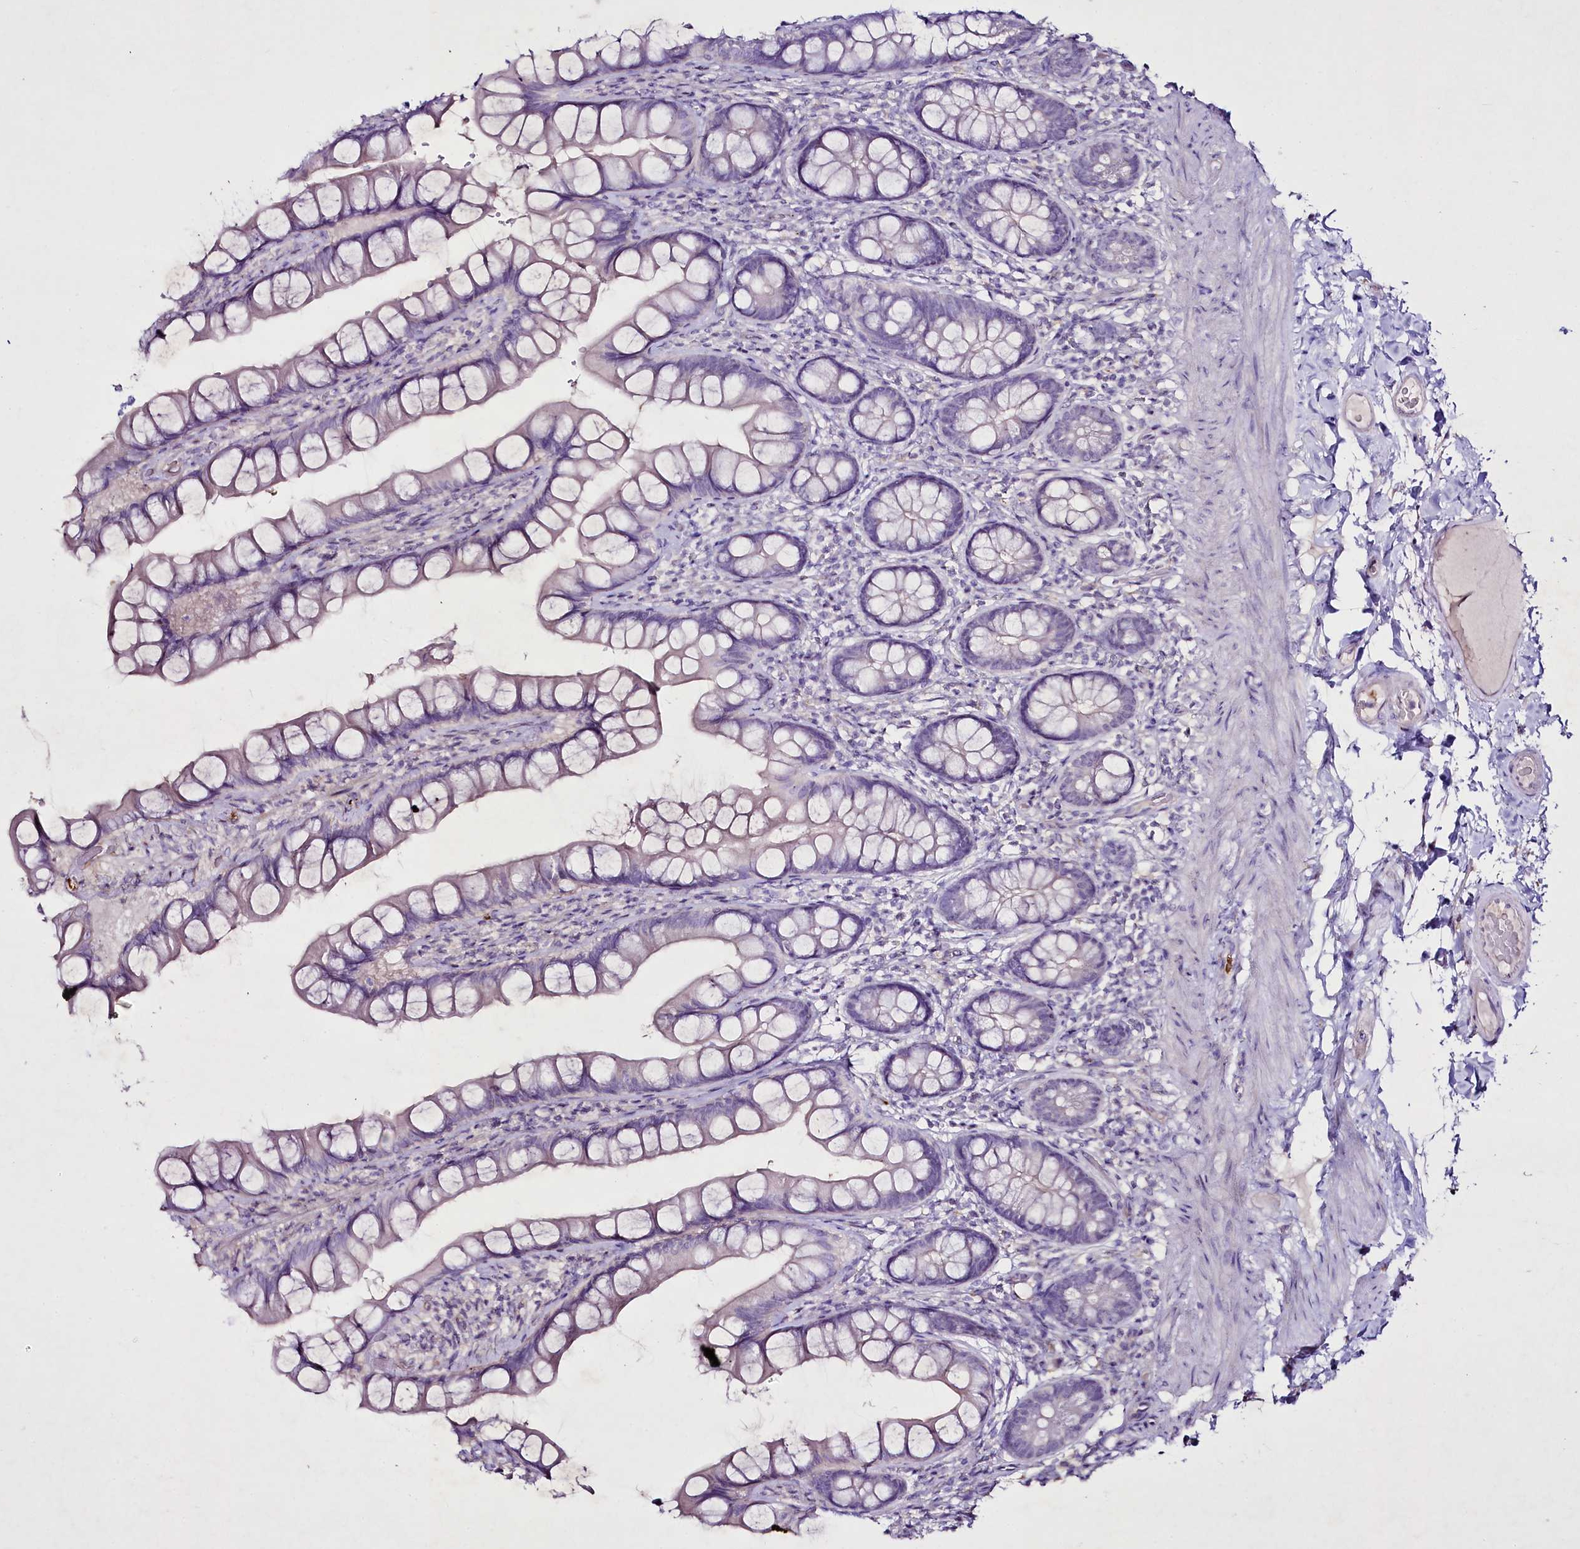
{"staining": {"intensity": "negative", "quantity": "none", "location": "none"}, "tissue": "small intestine", "cell_type": "Glandular cells", "image_type": "normal", "snomed": [{"axis": "morphology", "description": "Normal tissue, NOS"}, {"axis": "topography", "description": "Small intestine"}], "caption": "The photomicrograph displays no significant staining in glandular cells of small intestine.", "gene": "FAM209B", "patient": {"sex": "male", "age": 70}}